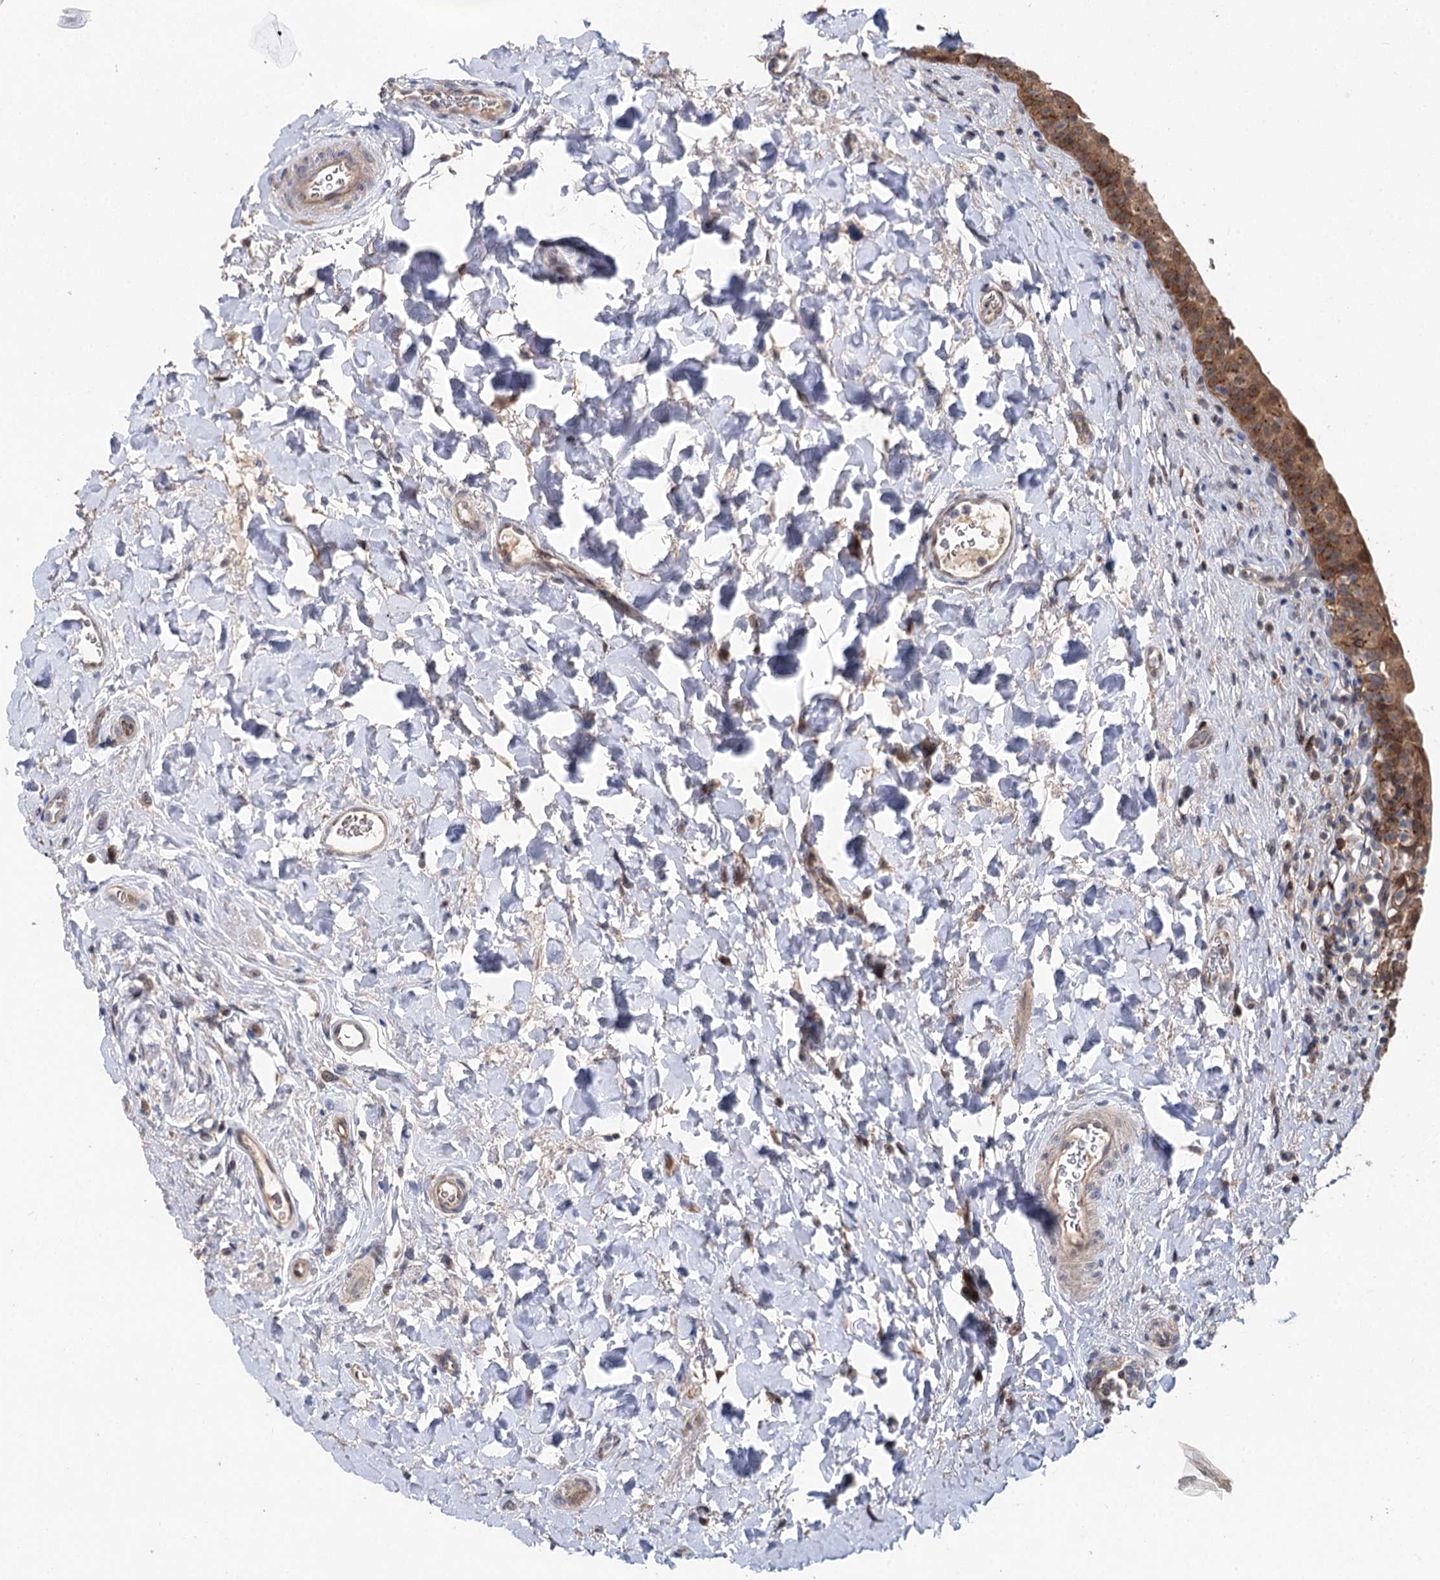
{"staining": {"intensity": "moderate", "quantity": "25%-75%", "location": "cytoplasmic/membranous"}, "tissue": "urinary bladder", "cell_type": "Urothelial cells", "image_type": "normal", "snomed": [{"axis": "morphology", "description": "Normal tissue, NOS"}, {"axis": "topography", "description": "Urinary bladder"}], "caption": "Human urinary bladder stained with a brown dye demonstrates moderate cytoplasmic/membranous positive staining in approximately 25%-75% of urothelial cells.", "gene": "STX6", "patient": {"sex": "male", "age": 83}}